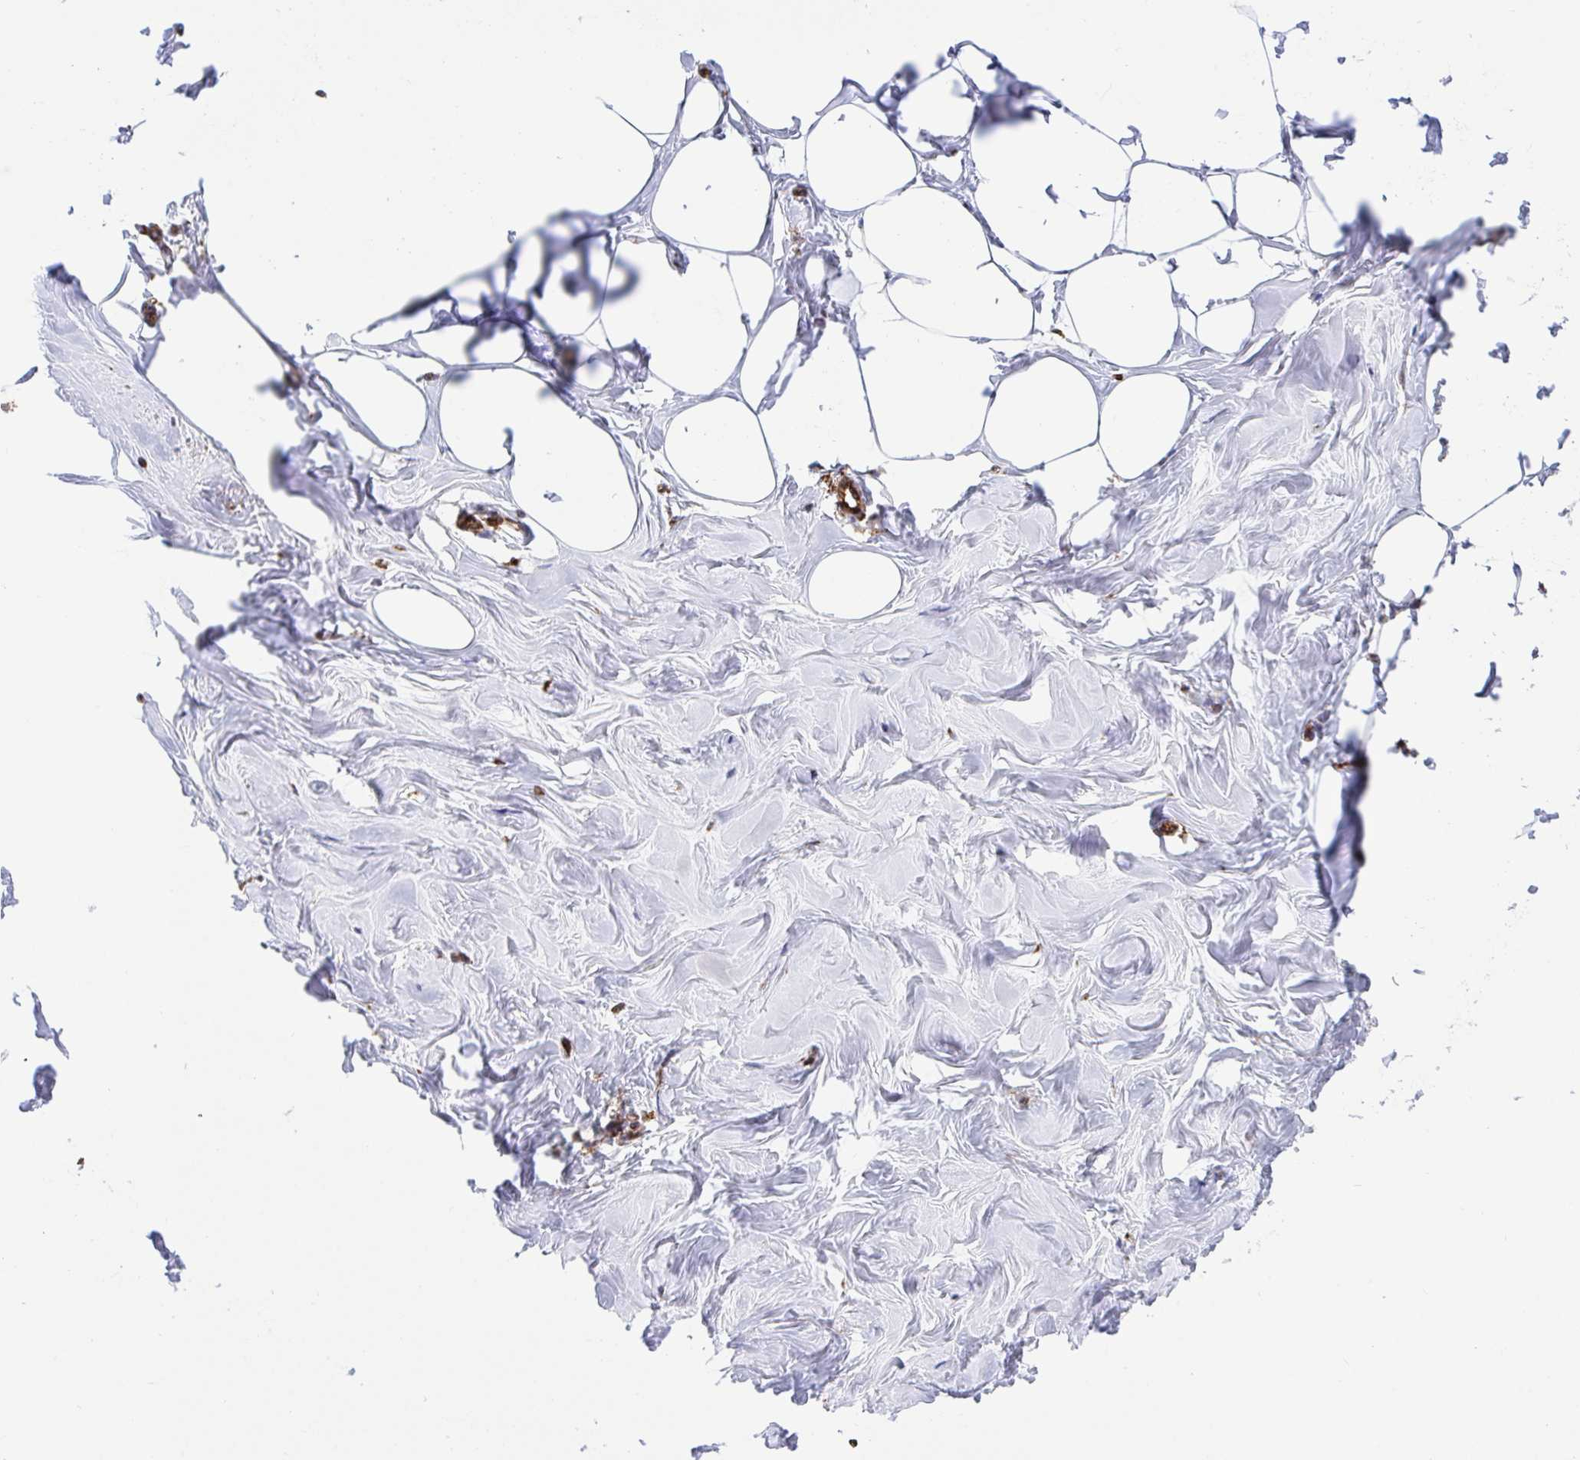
{"staining": {"intensity": "negative", "quantity": "none", "location": "none"}, "tissue": "breast", "cell_type": "Adipocytes", "image_type": "normal", "snomed": [{"axis": "morphology", "description": "Normal tissue, NOS"}, {"axis": "topography", "description": "Breast"}], "caption": "The immunohistochemistry histopathology image has no significant staining in adipocytes of breast. (Stains: DAB (3,3'-diaminobenzidine) immunohistochemistry (IHC) with hematoxylin counter stain, Microscopy: brightfield microscopy at high magnification).", "gene": "CLGN", "patient": {"sex": "female", "age": 27}}